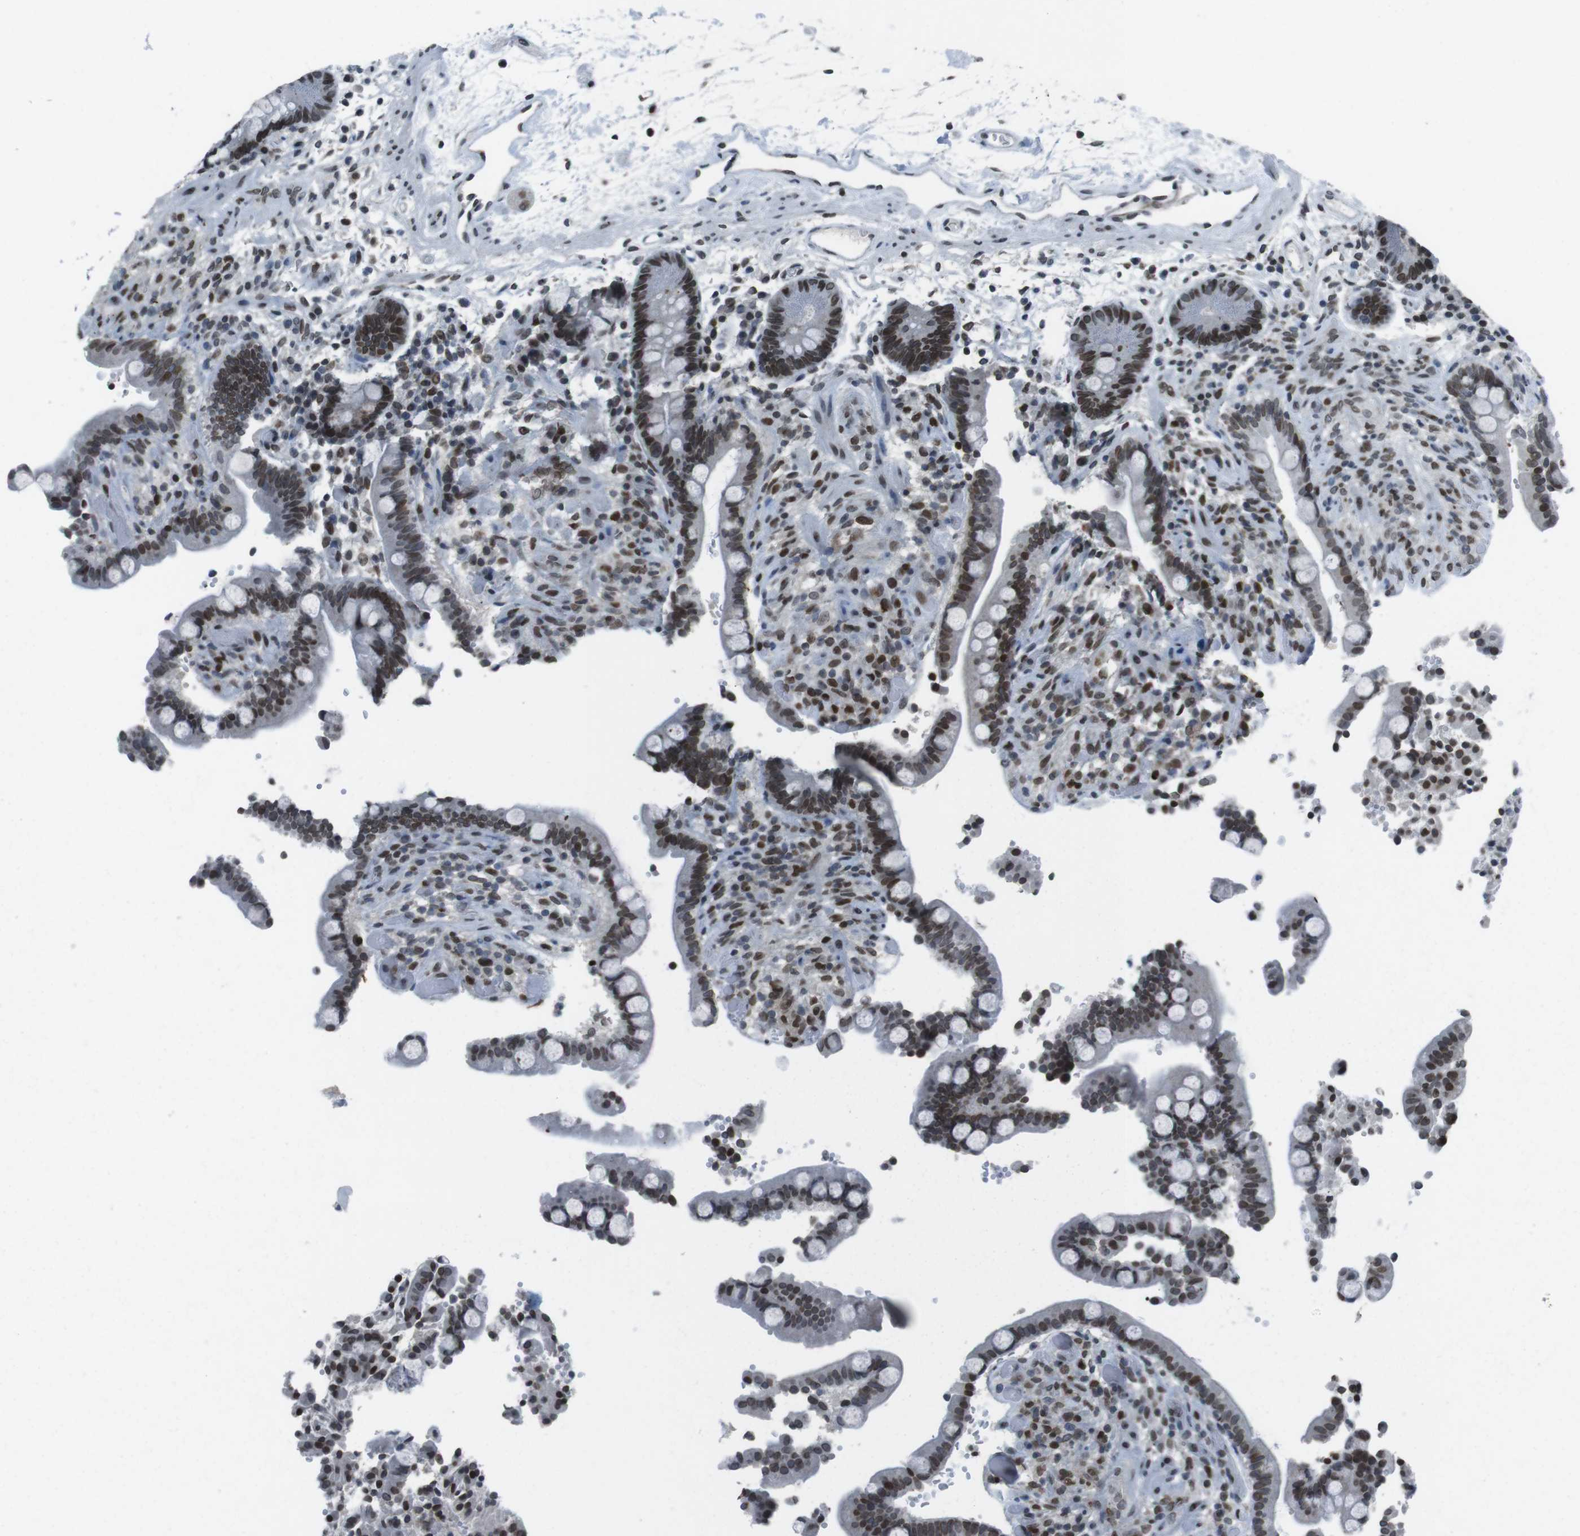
{"staining": {"intensity": "moderate", "quantity": ">75%", "location": "nuclear"}, "tissue": "colon", "cell_type": "Endothelial cells", "image_type": "normal", "snomed": [{"axis": "morphology", "description": "Normal tissue, NOS"}, {"axis": "topography", "description": "Colon"}], "caption": "Immunohistochemical staining of benign colon demonstrates >75% levels of moderate nuclear protein staining in approximately >75% of endothelial cells.", "gene": "MAD1L1", "patient": {"sex": "male", "age": 73}}